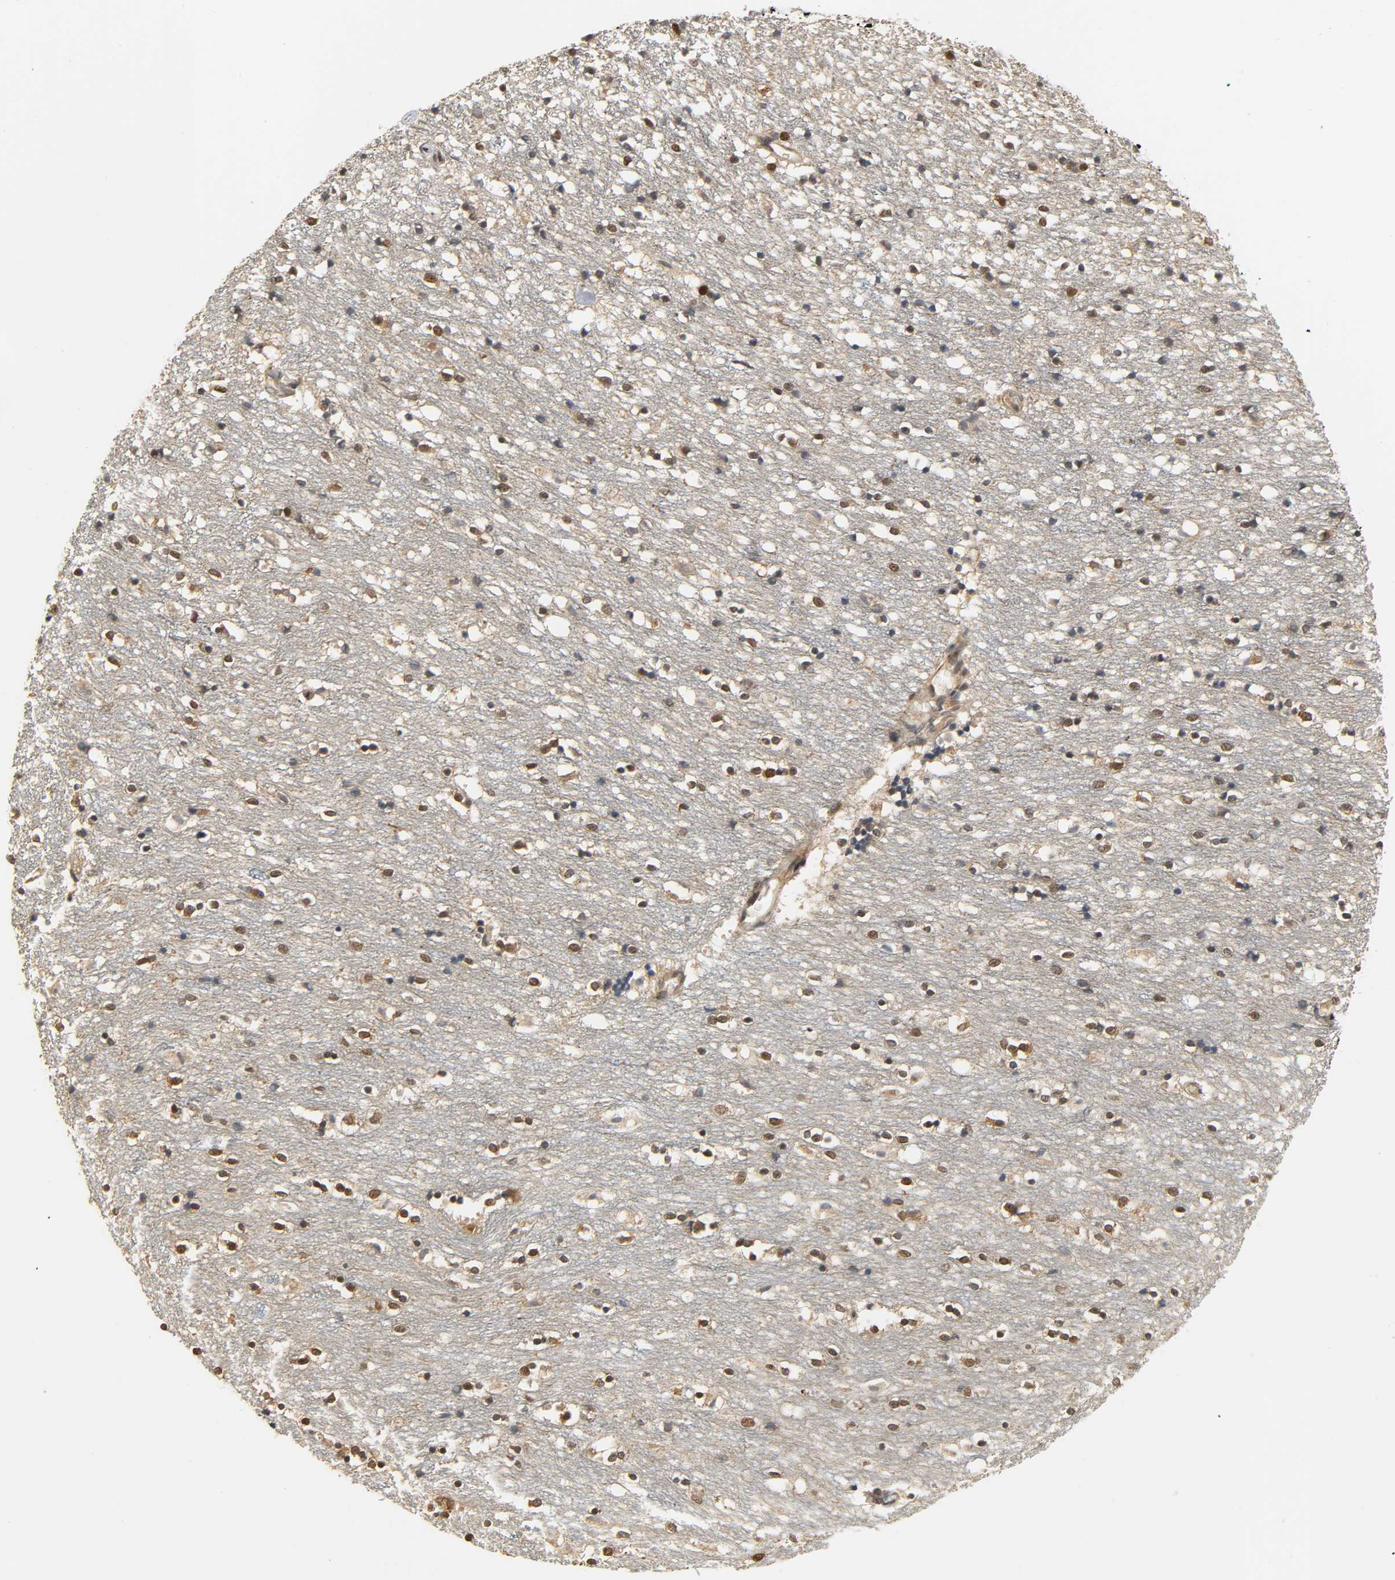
{"staining": {"intensity": "moderate", "quantity": "25%-75%", "location": "nuclear"}, "tissue": "caudate", "cell_type": "Glial cells", "image_type": "normal", "snomed": [{"axis": "morphology", "description": "Normal tissue, NOS"}, {"axis": "topography", "description": "Lateral ventricle wall"}], "caption": "This is a photomicrograph of IHC staining of benign caudate, which shows moderate staining in the nuclear of glial cells.", "gene": "ZFPM2", "patient": {"sex": "female", "age": 54}}